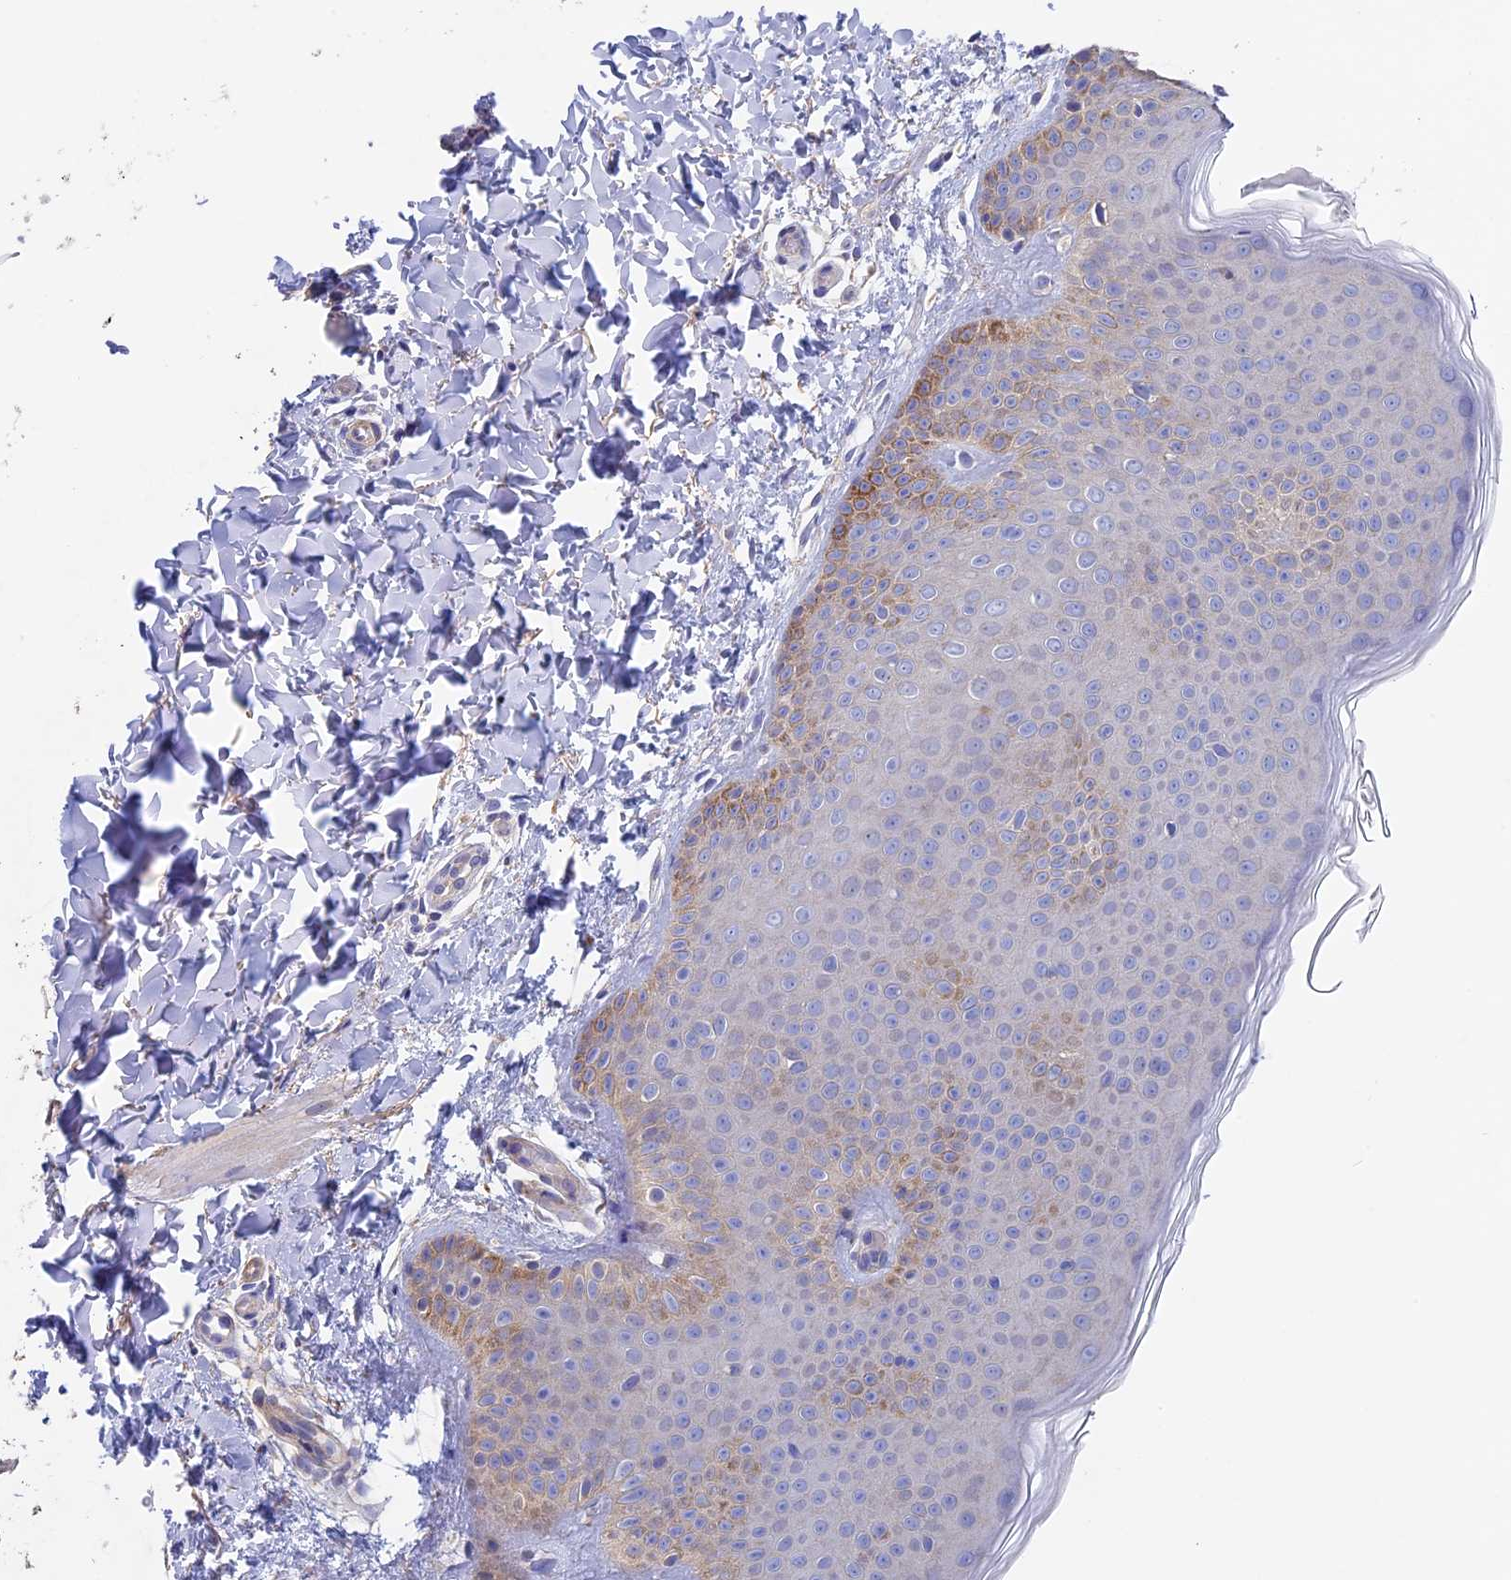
{"staining": {"intensity": "negative", "quantity": "none", "location": "none"}, "tissue": "skin", "cell_type": "Fibroblasts", "image_type": "normal", "snomed": [{"axis": "morphology", "description": "Normal tissue, NOS"}, {"axis": "topography", "description": "Skin"}], "caption": "The immunohistochemistry image has no significant positivity in fibroblasts of skin. (Brightfield microscopy of DAB (3,3'-diaminobenzidine) IHC at high magnification).", "gene": "ETFDH", "patient": {"sex": "male", "age": 36}}